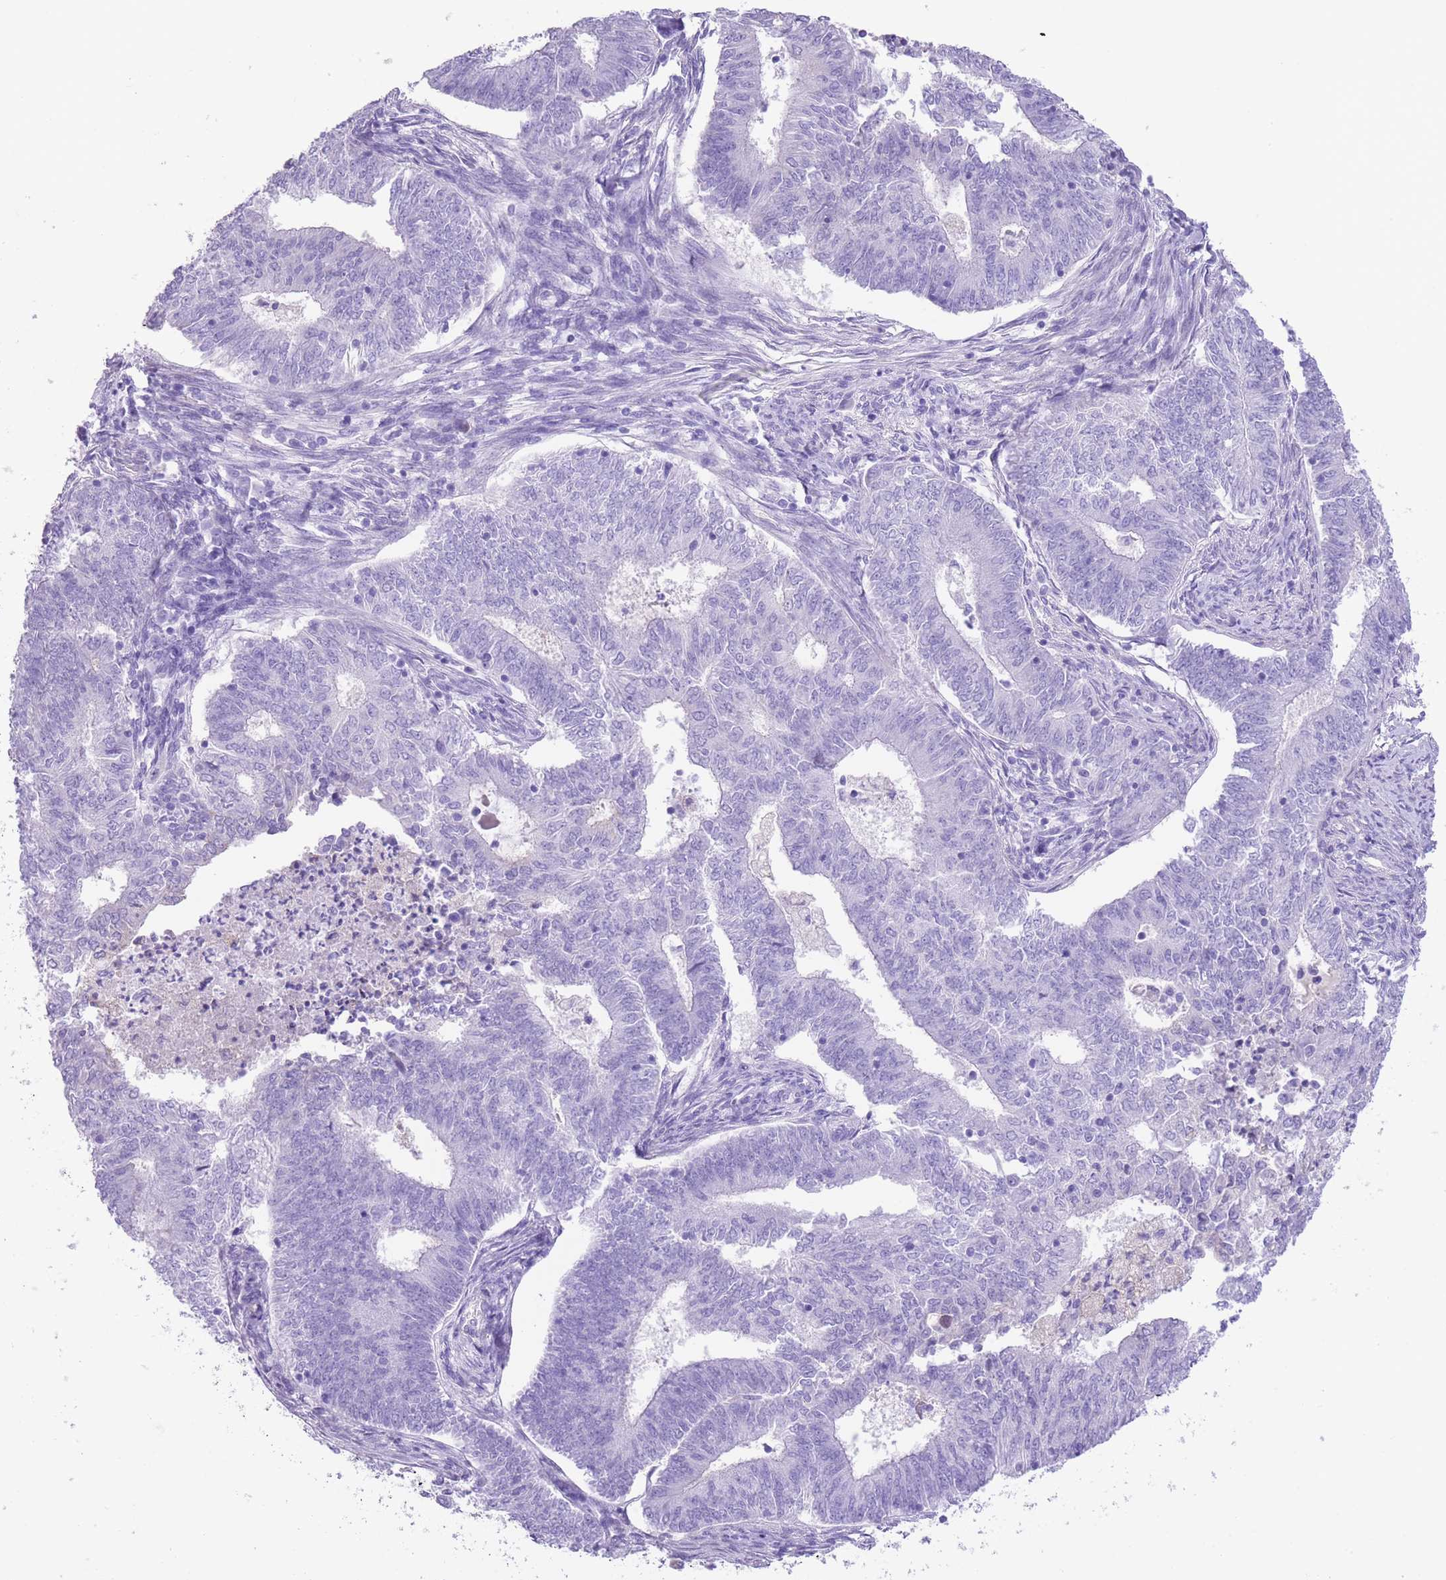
{"staining": {"intensity": "negative", "quantity": "none", "location": "none"}, "tissue": "endometrial cancer", "cell_type": "Tumor cells", "image_type": "cancer", "snomed": [{"axis": "morphology", "description": "Adenocarcinoma, NOS"}, {"axis": "topography", "description": "Endometrium"}], "caption": "IHC photomicrograph of neoplastic tissue: human adenocarcinoma (endometrial) stained with DAB shows no significant protein positivity in tumor cells. (DAB IHC visualized using brightfield microscopy, high magnification).", "gene": "RAI2", "patient": {"sex": "female", "age": 62}}